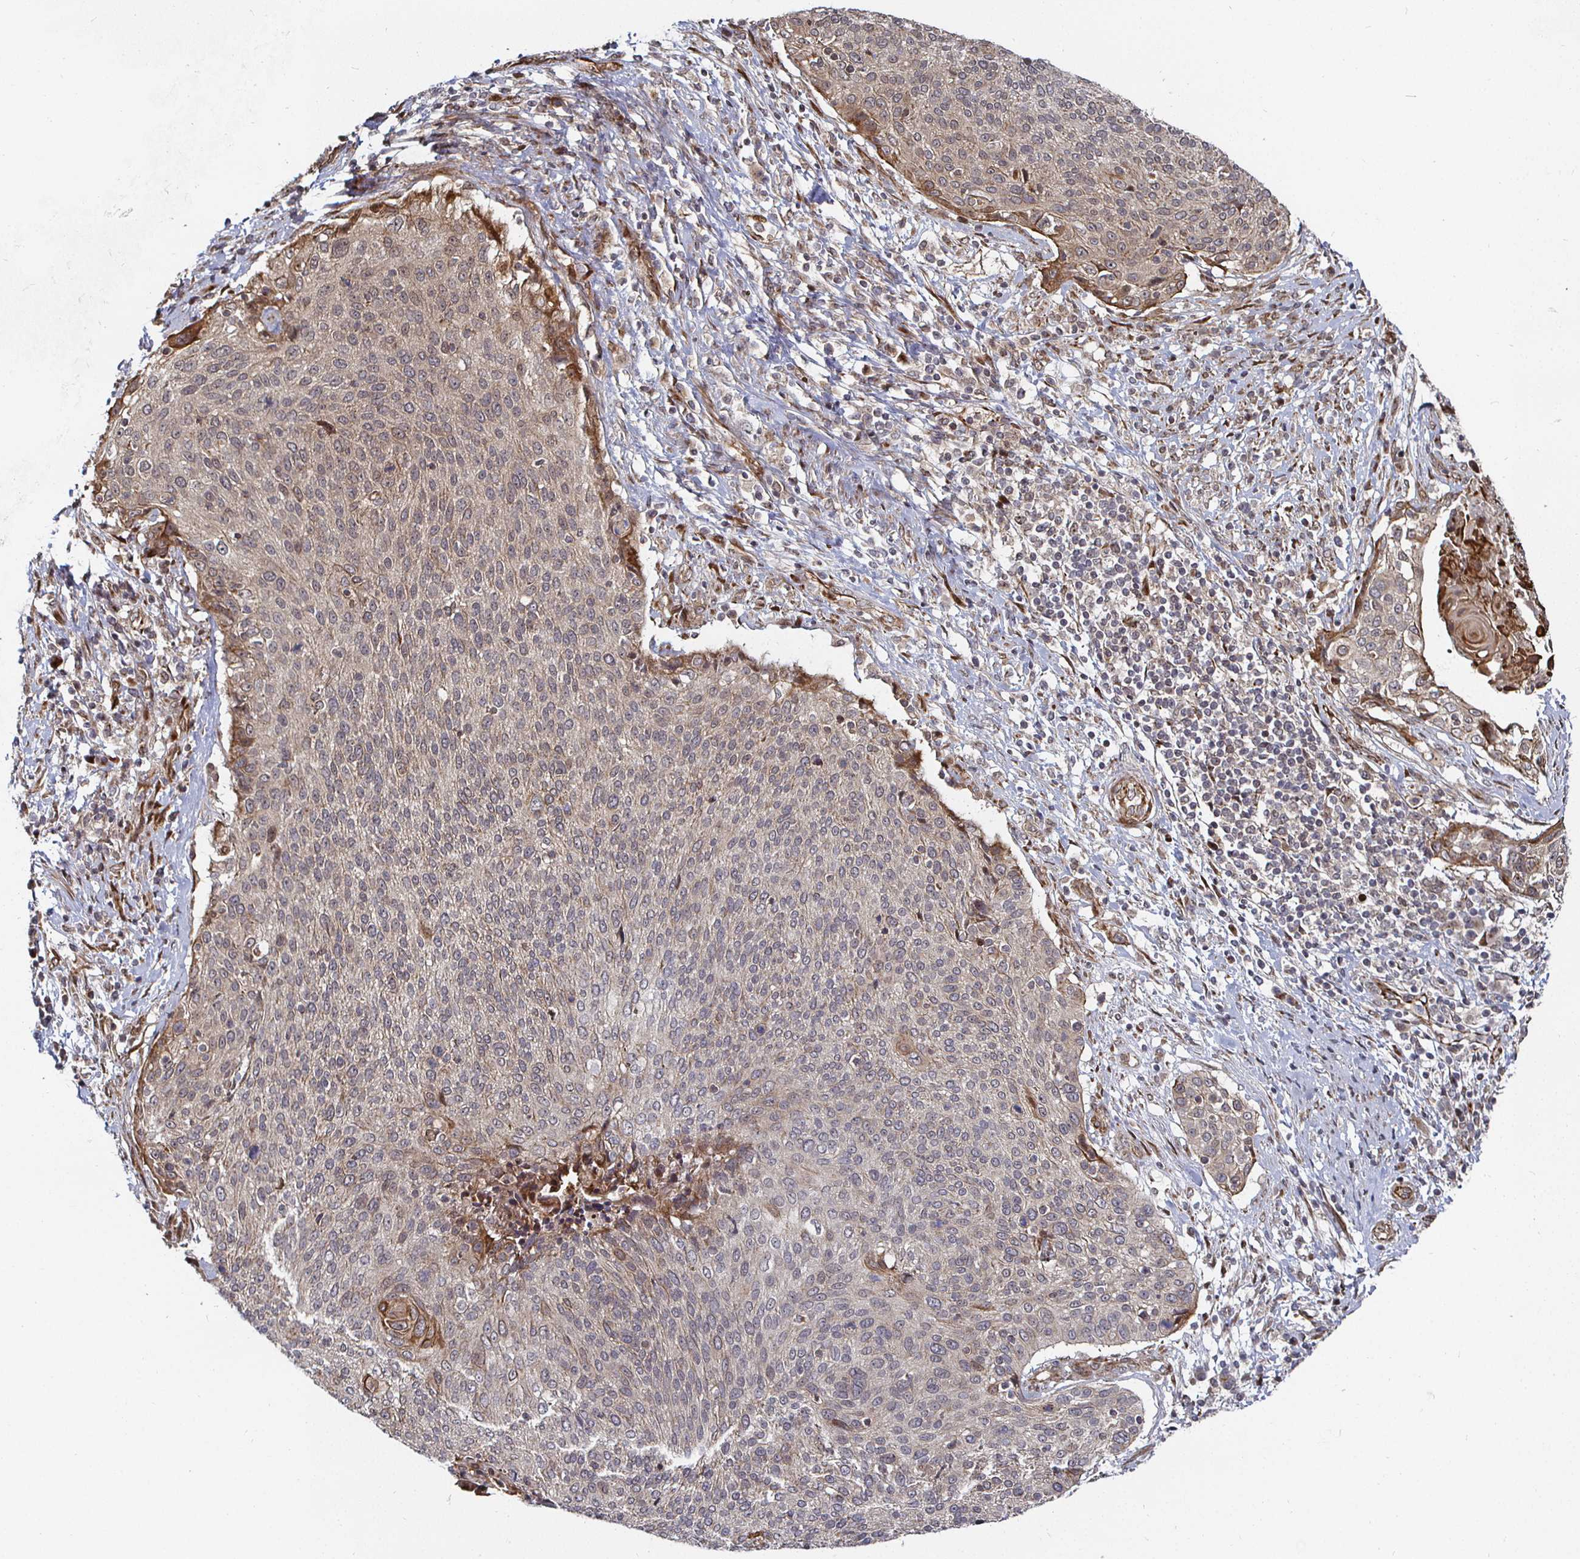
{"staining": {"intensity": "moderate", "quantity": "<25%", "location": "cytoplasmic/membranous"}, "tissue": "cervical cancer", "cell_type": "Tumor cells", "image_type": "cancer", "snomed": [{"axis": "morphology", "description": "Squamous cell carcinoma, NOS"}, {"axis": "topography", "description": "Cervix"}], "caption": "This photomicrograph exhibits immunohistochemistry (IHC) staining of squamous cell carcinoma (cervical), with low moderate cytoplasmic/membranous staining in about <25% of tumor cells.", "gene": "TBKBP1", "patient": {"sex": "female", "age": 31}}